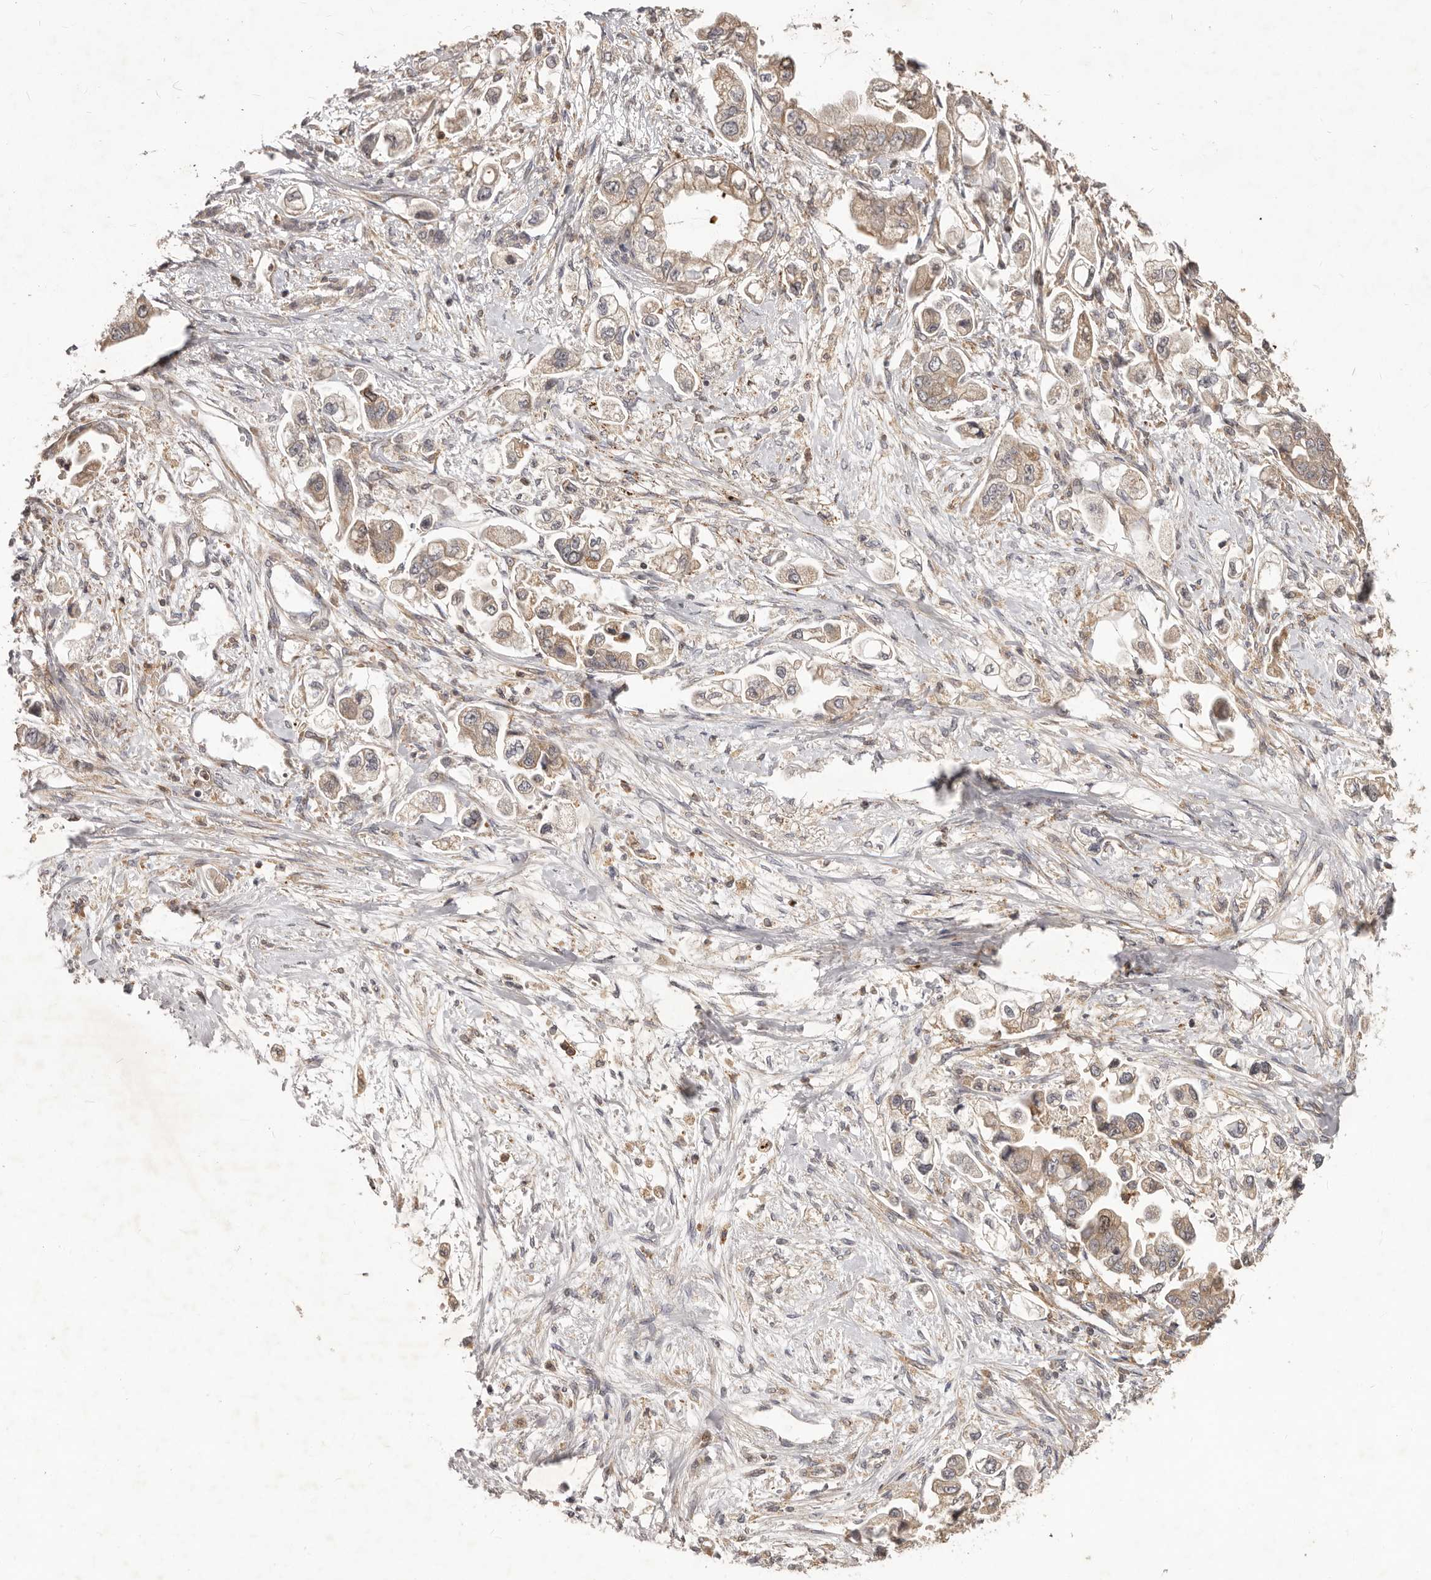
{"staining": {"intensity": "weak", "quantity": ">75%", "location": "cytoplasmic/membranous"}, "tissue": "stomach cancer", "cell_type": "Tumor cells", "image_type": "cancer", "snomed": [{"axis": "morphology", "description": "Adenocarcinoma, NOS"}, {"axis": "topography", "description": "Stomach"}], "caption": "Immunohistochemistry (IHC) image of human stomach cancer stained for a protein (brown), which demonstrates low levels of weak cytoplasmic/membranous staining in approximately >75% of tumor cells.", "gene": "RNF187", "patient": {"sex": "male", "age": 62}}